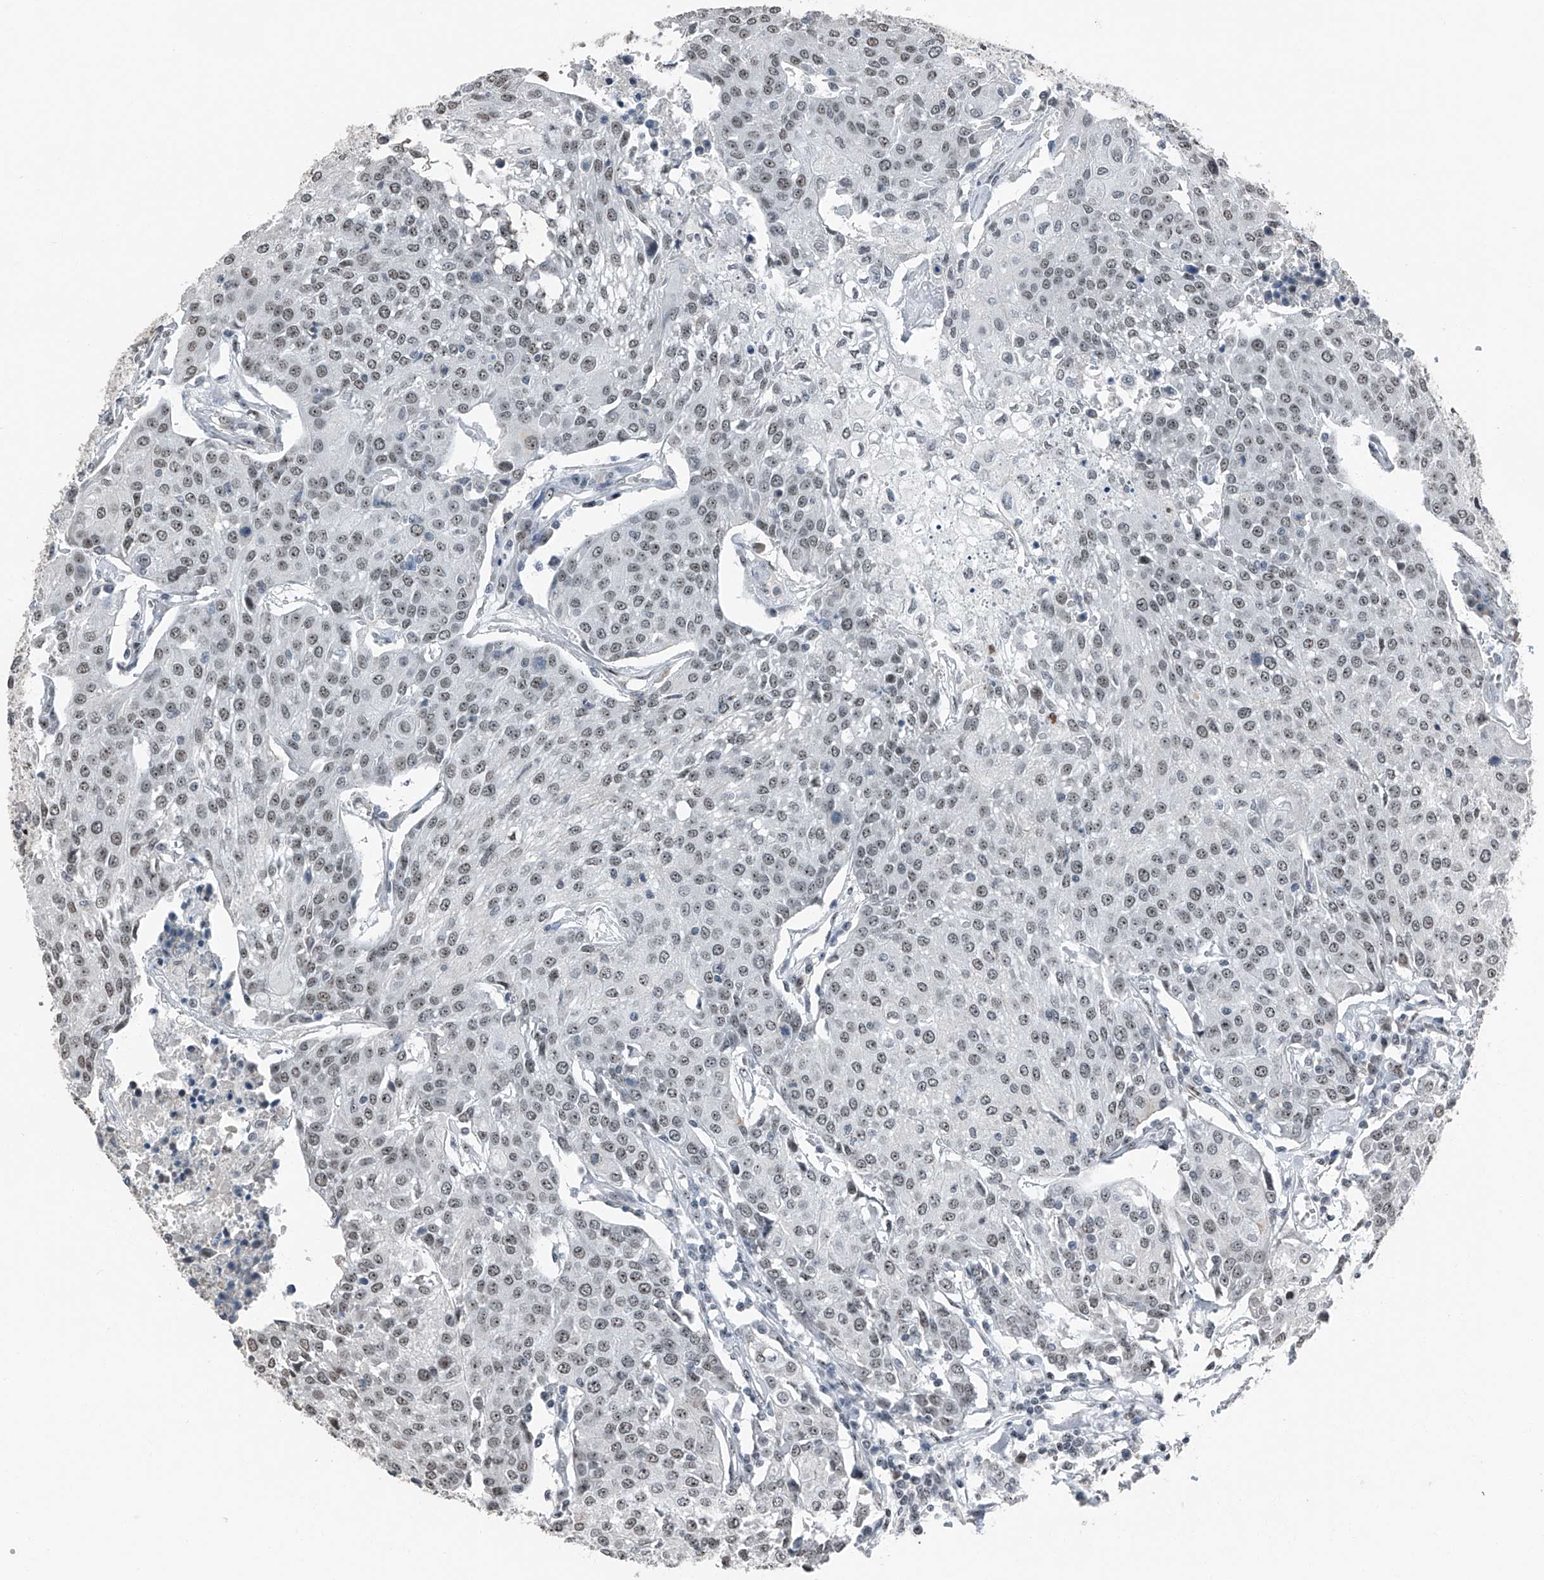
{"staining": {"intensity": "weak", "quantity": ">75%", "location": "nuclear"}, "tissue": "urothelial cancer", "cell_type": "Tumor cells", "image_type": "cancer", "snomed": [{"axis": "morphology", "description": "Urothelial carcinoma, High grade"}, {"axis": "topography", "description": "Urinary bladder"}], "caption": "An image of human urothelial carcinoma (high-grade) stained for a protein exhibits weak nuclear brown staining in tumor cells.", "gene": "TCOF1", "patient": {"sex": "female", "age": 85}}